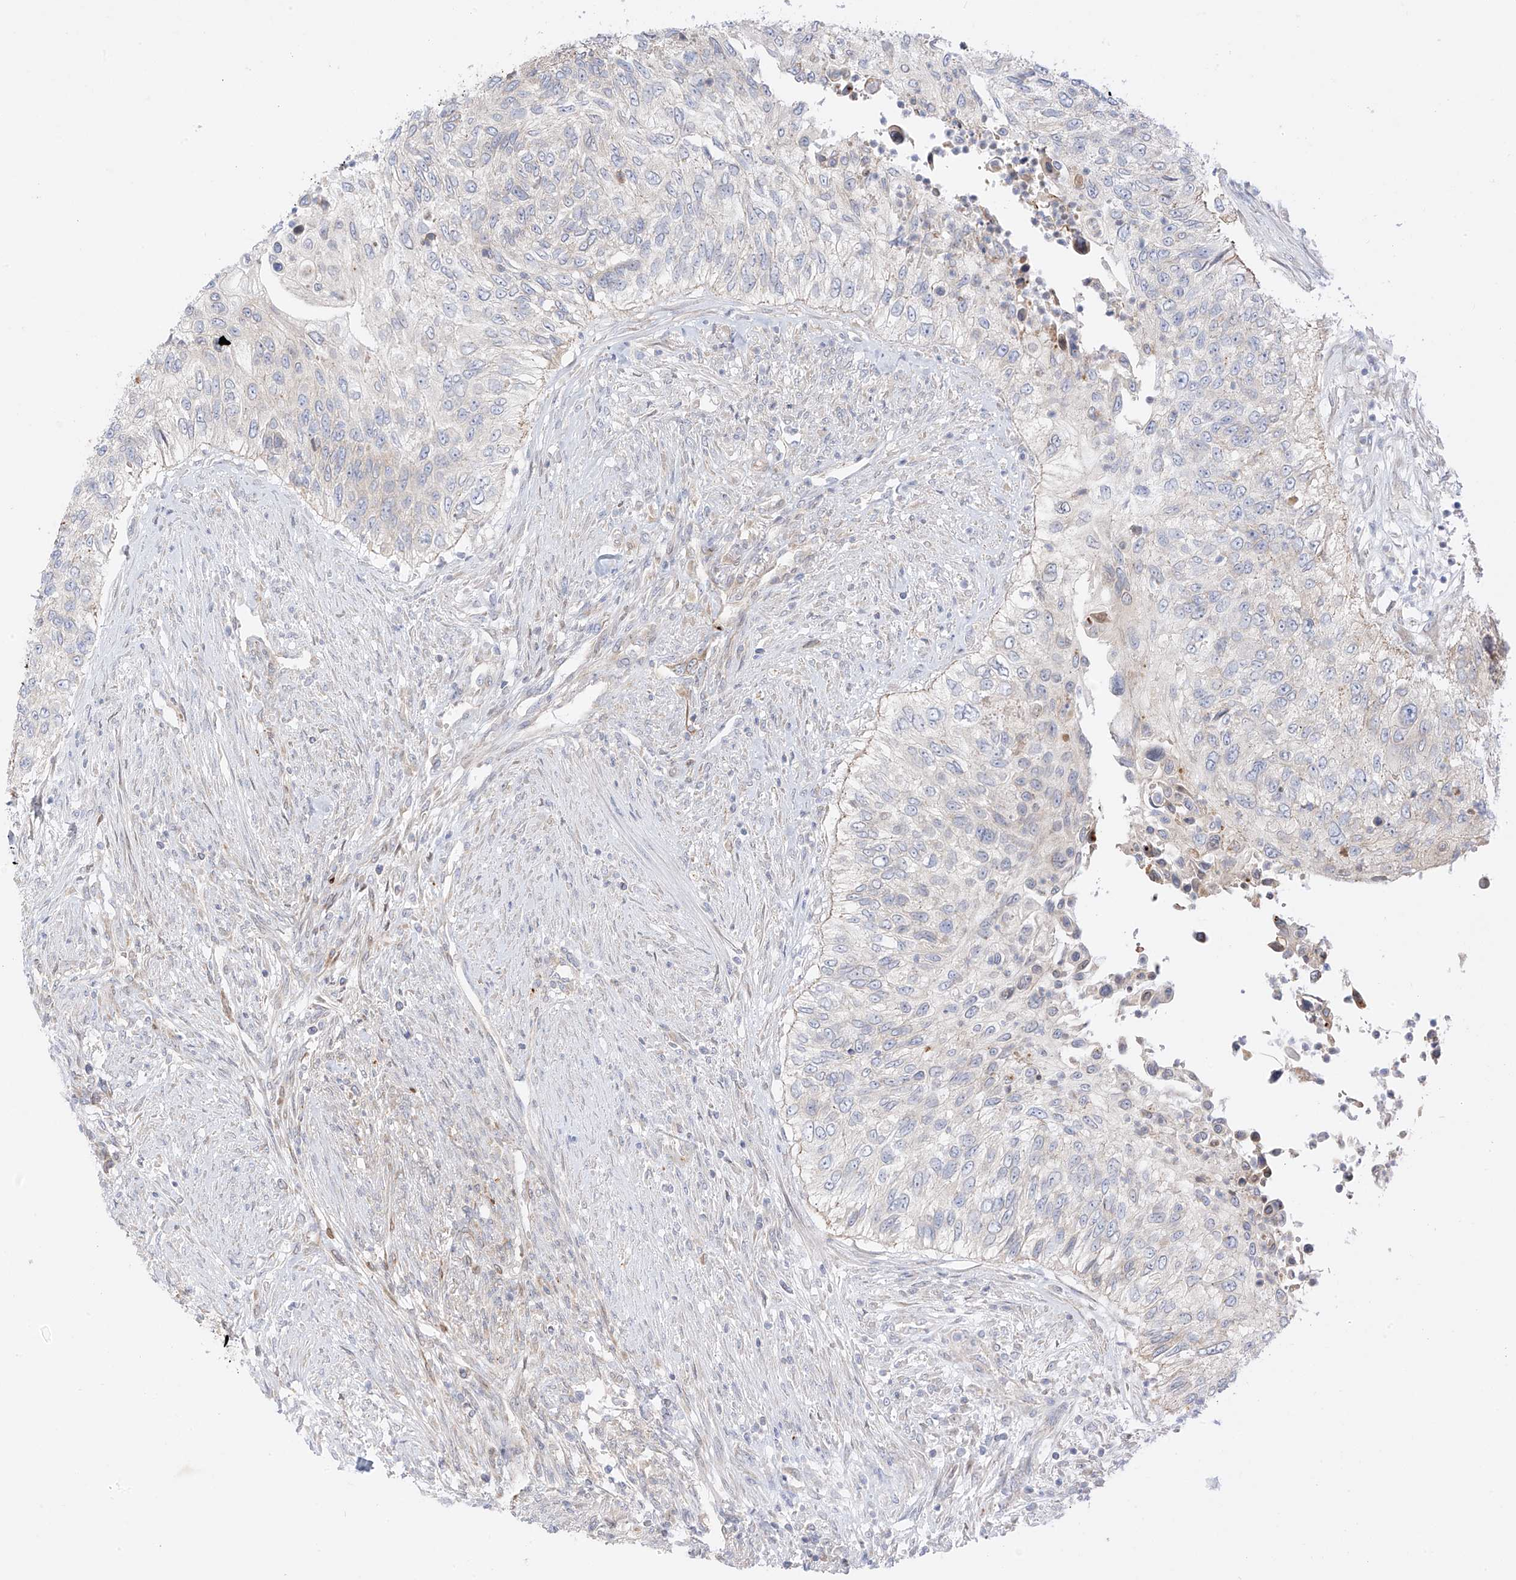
{"staining": {"intensity": "negative", "quantity": "none", "location": "none"}, "tissue": "urothelial cancer", "cell_type": "Tumor cells", "image_type": "cancer", "snomed": [{"axis": "morphology", "description": "Urothelial carcinoma, High grade"}, {"axis": "topography", "description": "Urinary bladder"}], "caption": "Tumor cells are negative for protein expression in human urothelial cancer. The staining is performed using DAB brown chromogen with nuclei counter-stained in using hematoxylin.", "gene": "PCYOX1", "patient": {"sex": "female", "age": 60}}